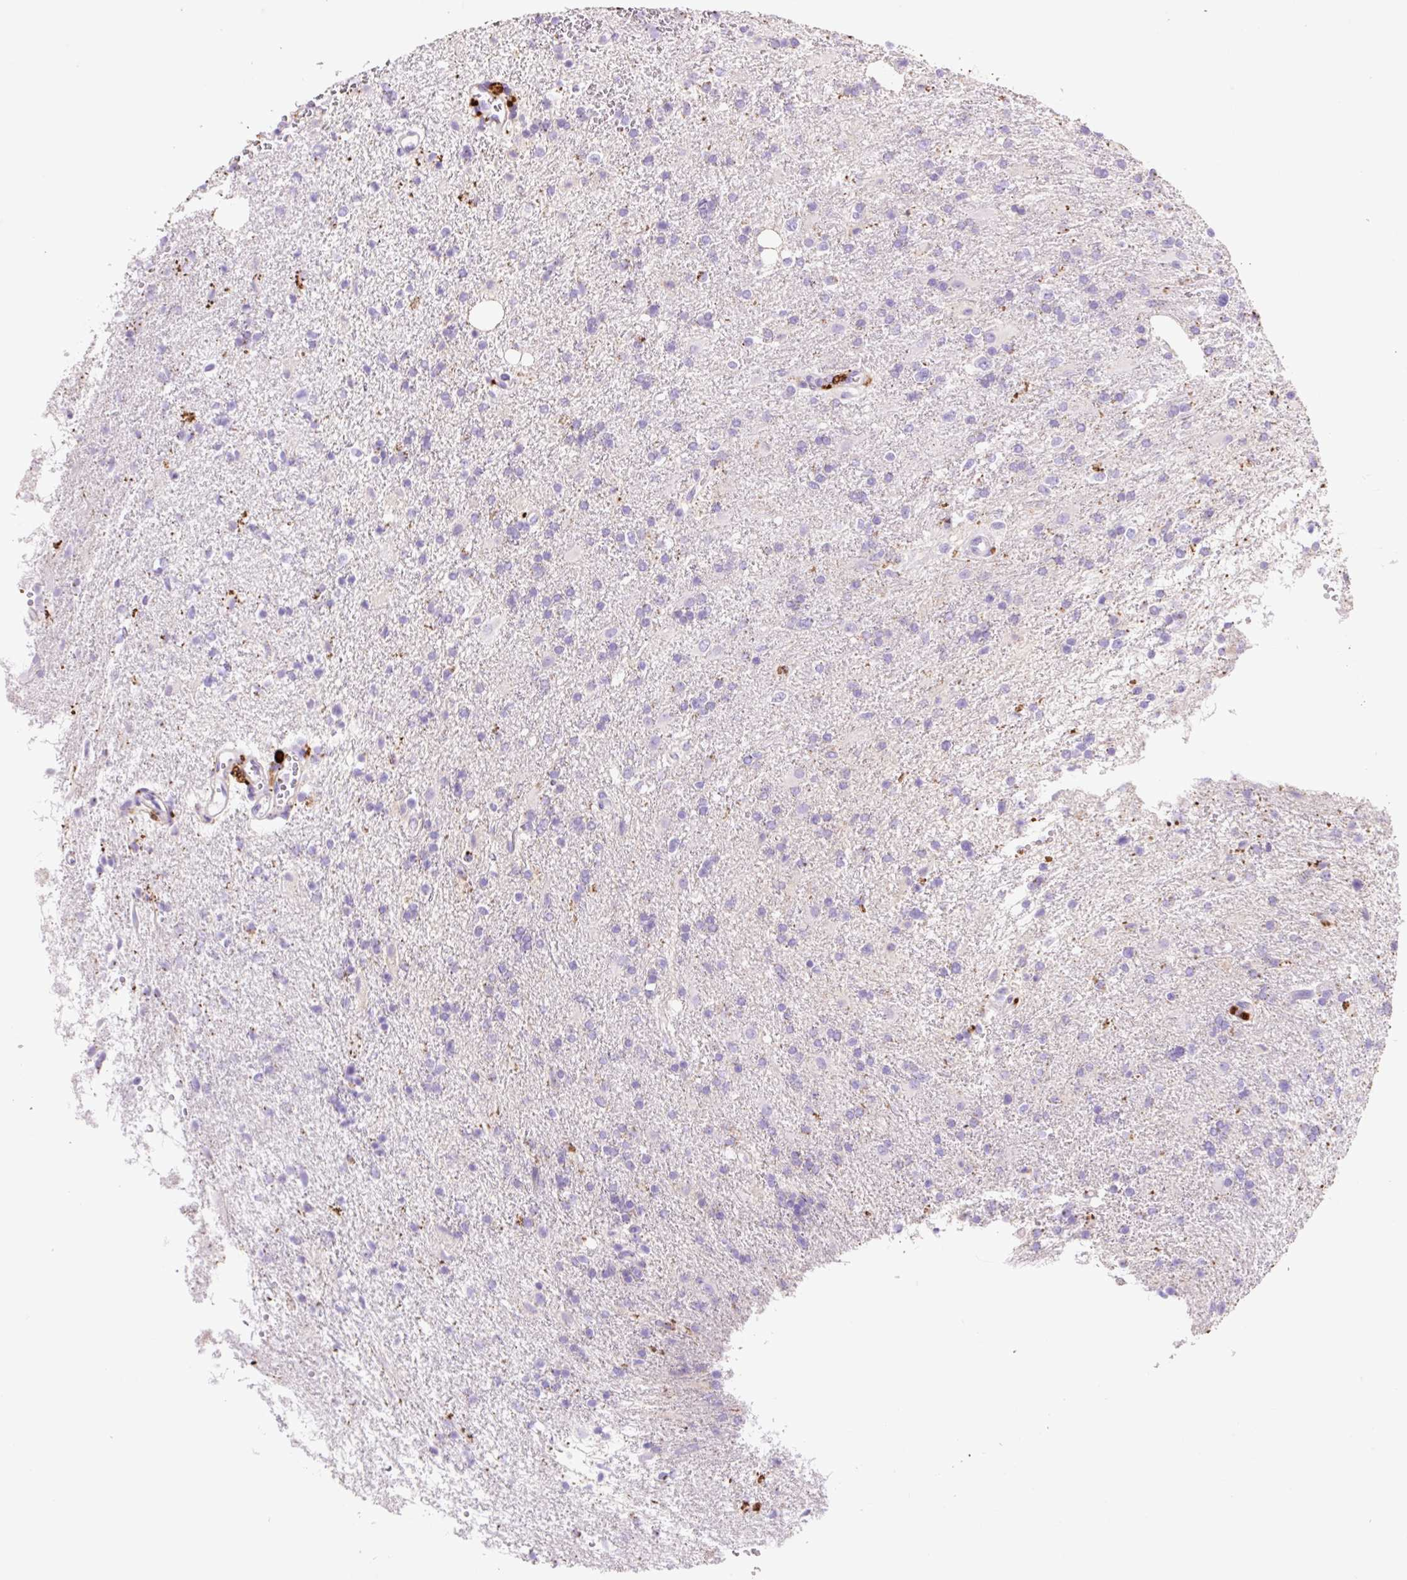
{"staining": {"intensity": "negative", "quantity": "none", "location": "none"}, "tissue": "glioma", "cell_type": "Tumor cells", "image_type": "cancer", "snomed": [{"axis": "morphology", "description": "Glioma, malignant, High grade"}, {"axis": "topography", "description": "Brain"}], "caption": "High power microscopy photomicrograph of an immunohistochemistry histopathology image of high-grade glioma (malignant), revealing no significant positivity in tumor cells.", "gene": "HEXA", "patient": {"sex": "male", "age": 56}}